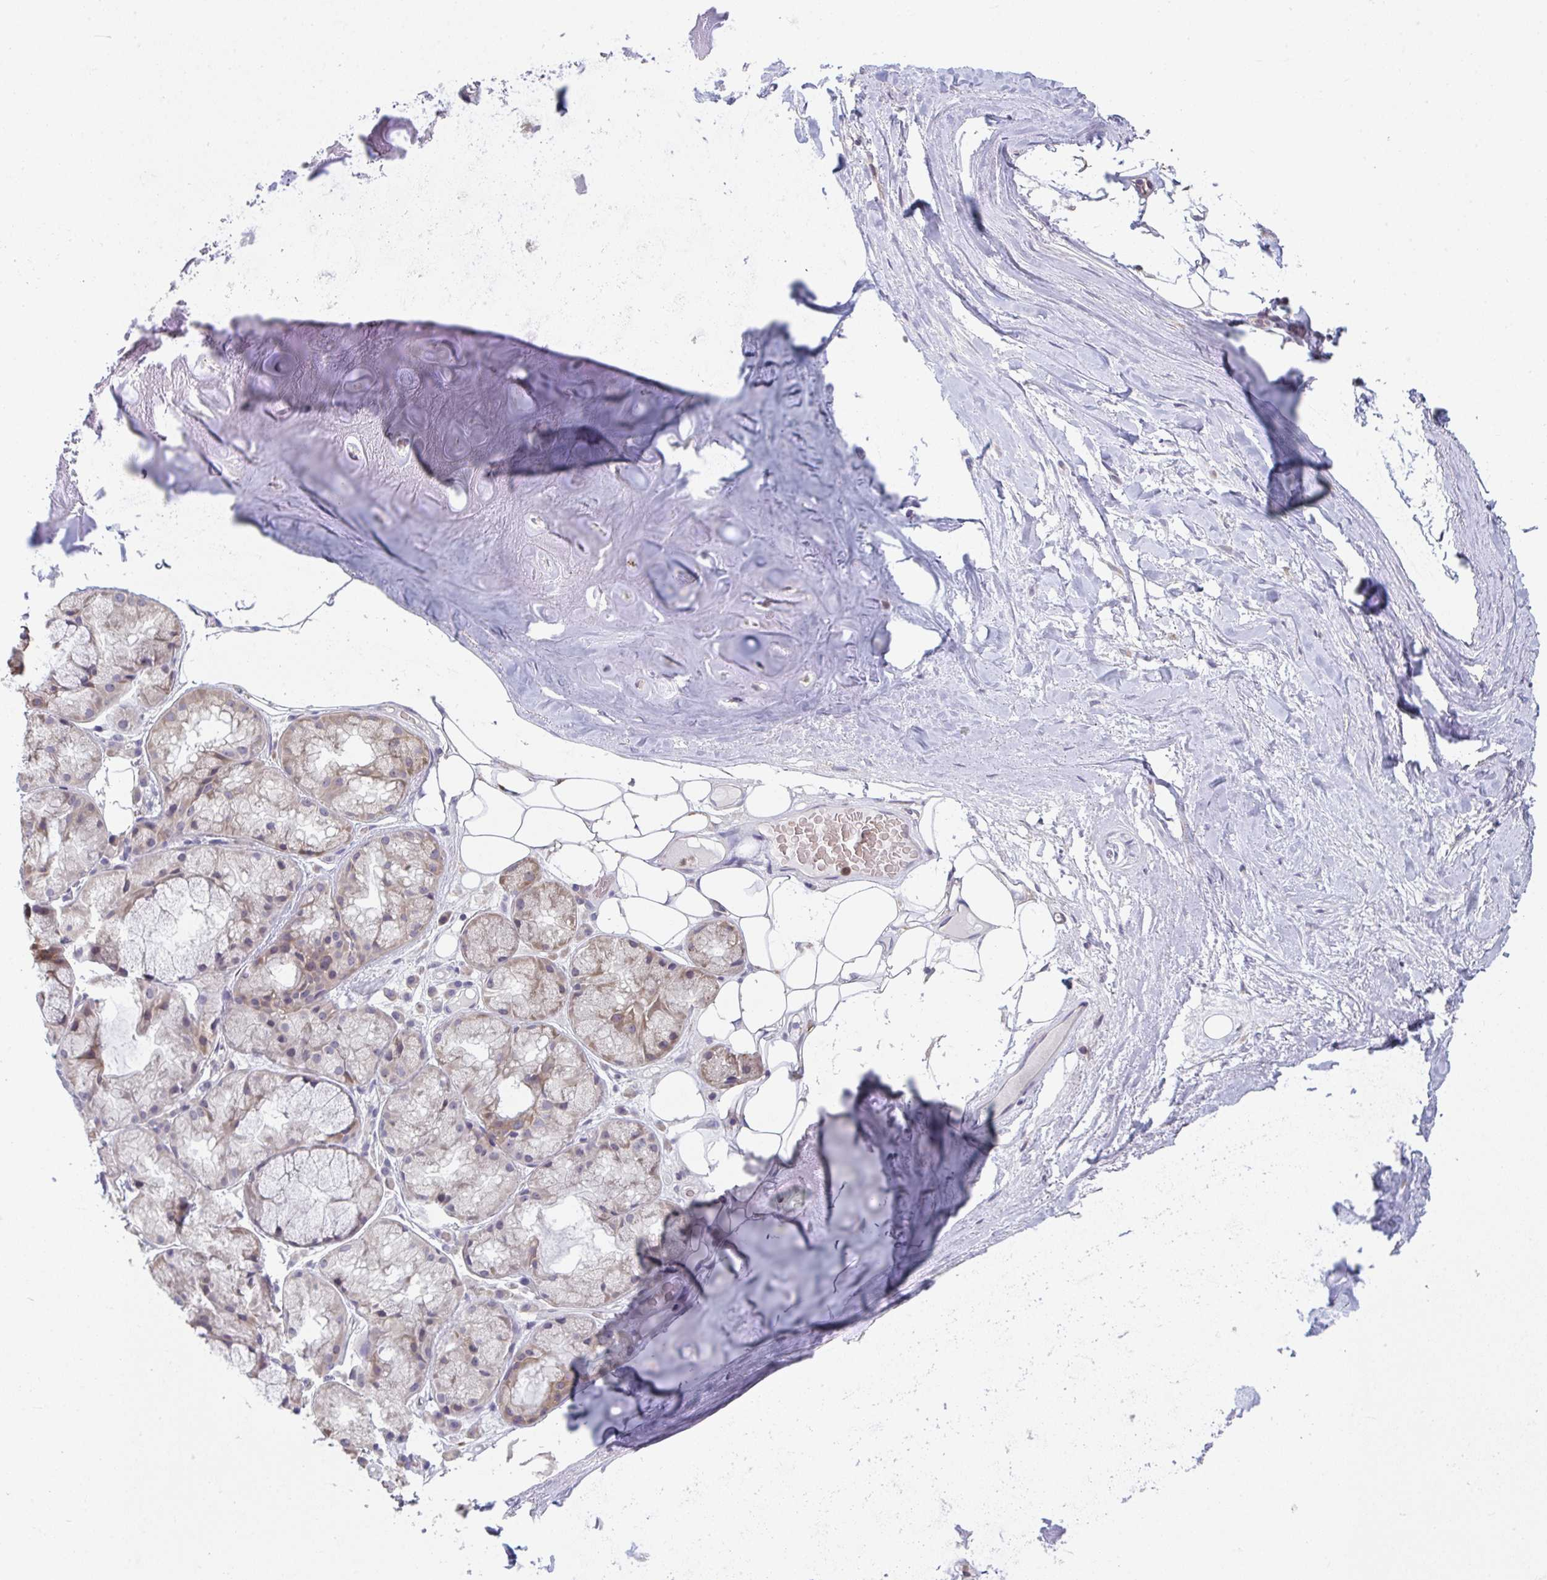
{"staining": {"intensity": "negative", "quantity": "none", "location": "none"}, "tissue": "adipose tissue", "cell_type": "Adipocytes", "image_type": "normal", "snomed": [{"axis": "morphology", "description": "Normal tissue, NOS"}, {"axis": "topography", "description": "Lymph node"}, {"axis": "topography", "description": "Cartilage tissue"}, {"axis": "topography", "description": "Nasopharynx"}], "caption": "Protein analysis of normal adipose tissue shows no significant positivity in adipocytes. (Stains: DAB (3,3'-diaminobenzidine) IHC with hematoxylin counter stain, Microscopy: brightfield microscopy at high magnification).", "gene": "RIOK1", "patient": {"sex": "male", "age": 63}}